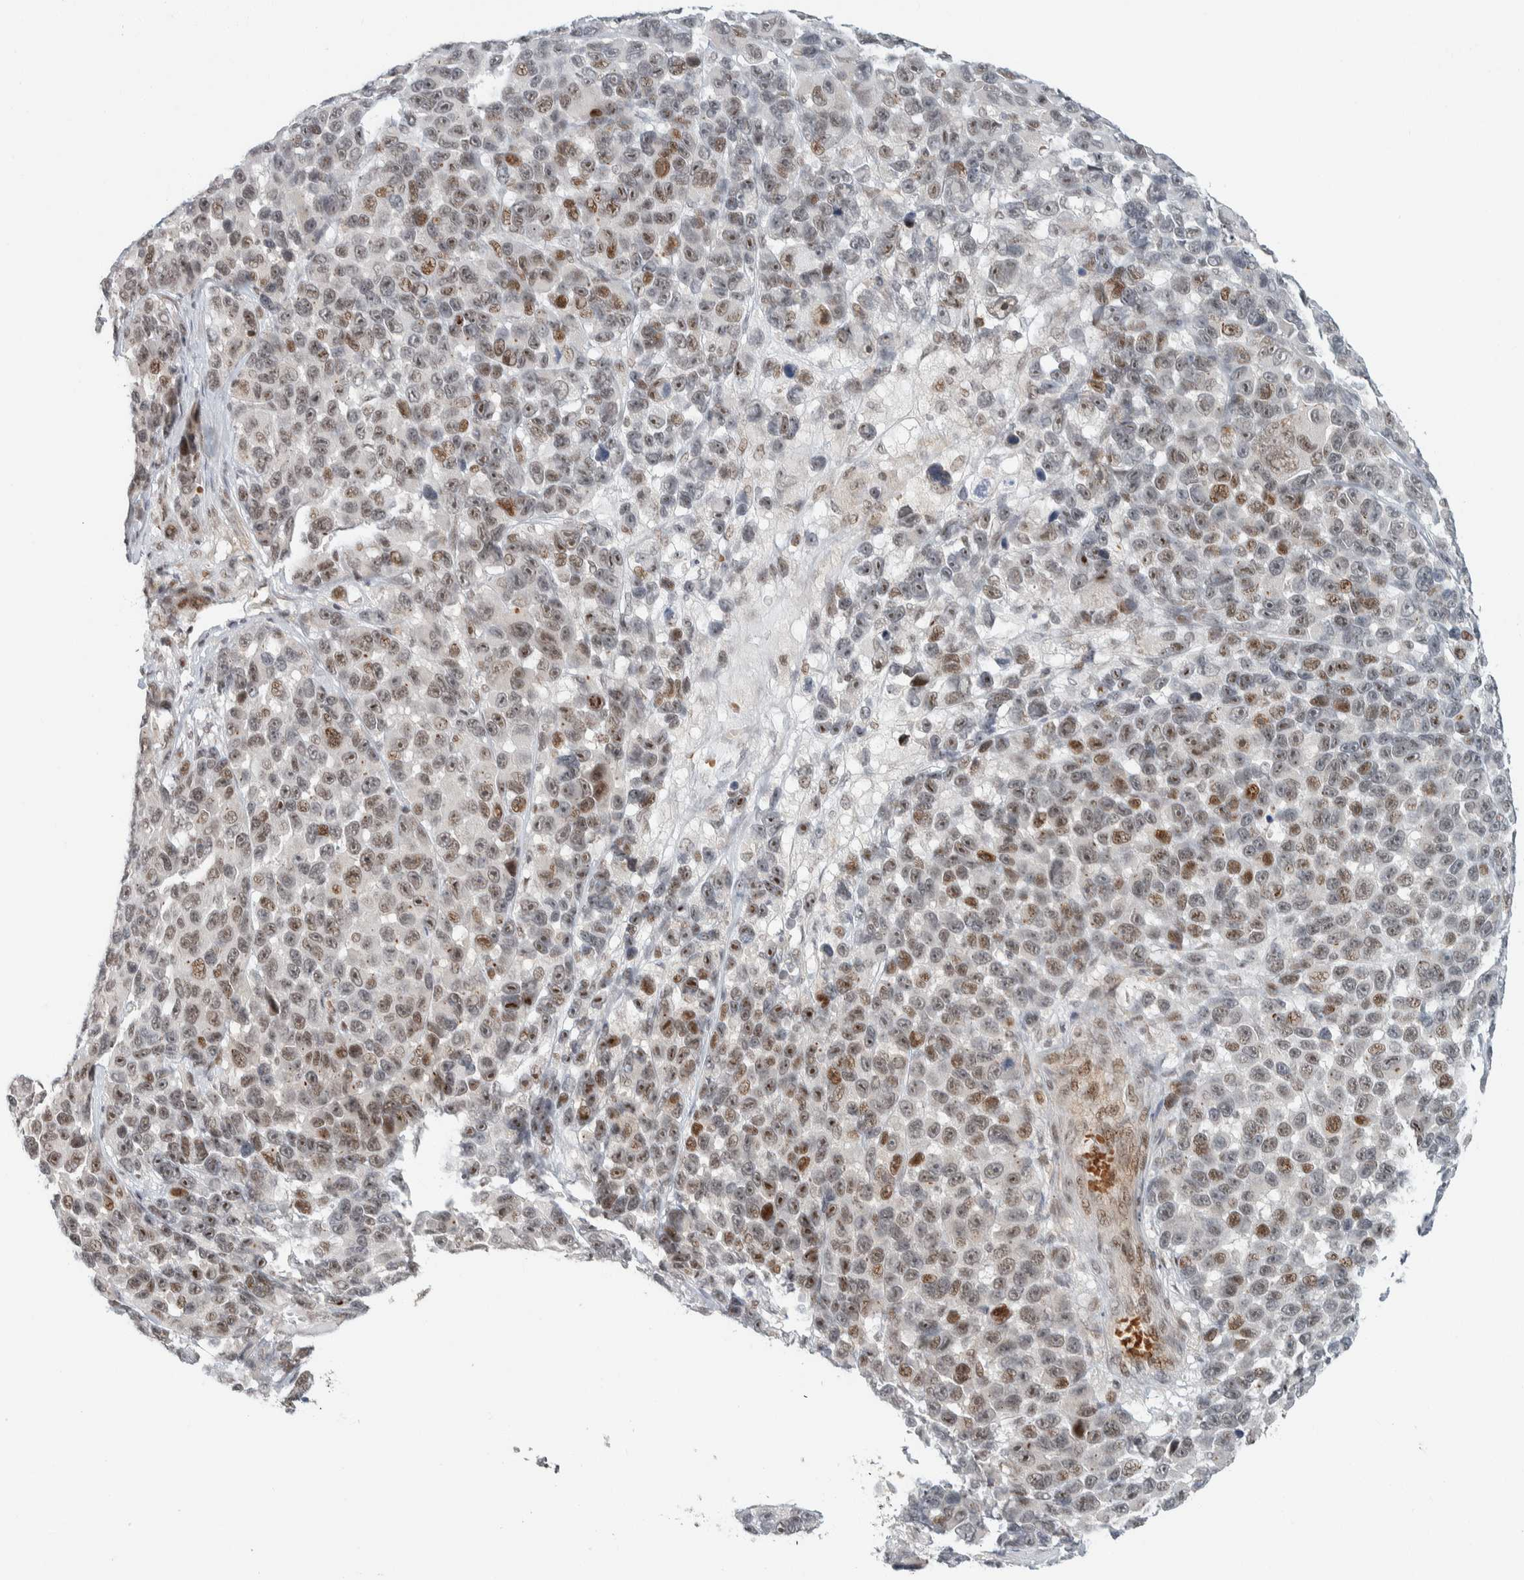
{"staining": {"intensity": "moderate", "quantity": "25%-75%", "location": "nuclear"}, "tissue": "melanoma", "cell_type": "Tumor cells", "image_type": "cancer", "snomed": [{"axis": "morphology", "description": "Malignant melanoma, NOS"}, {"axis": "topography", "description": "Skin"}], "caption": "A photomicrograph showing moderate nuclear expression in approximately 25%-75% of tumor cells in melanoma, as visualized by brown immunohistochemical staining.", "gene": "ZBTB2", "patient": {"sex": "male", "age": 53}}